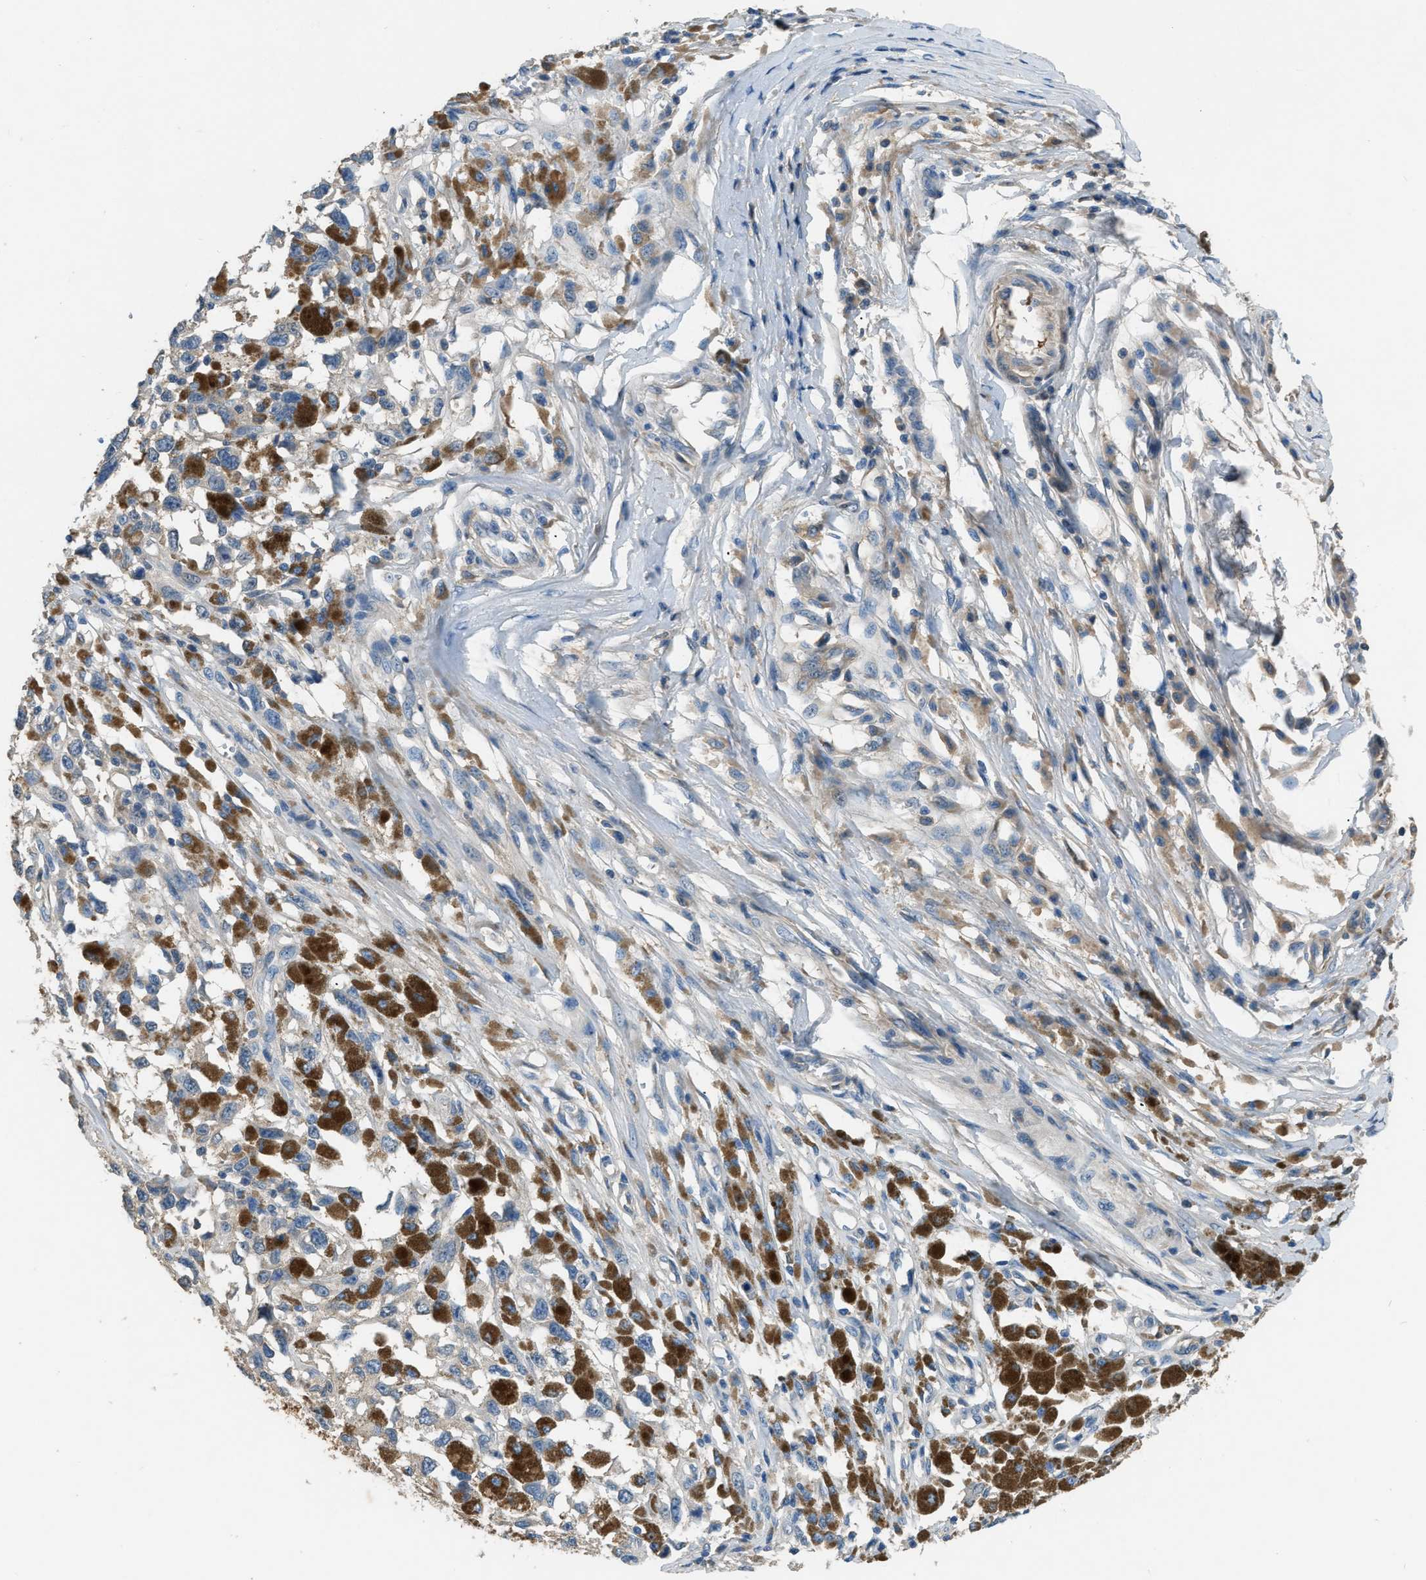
{"staining": {"intensity": "negative", "quantity": "none", "location": "none"}, "tissue": "melanoma", "cell_type": "Tumor cells", "image_type": "cancer", "snomed": [{"axis": "morphology", "description": "Malignant melanoma, Metastatic site"}, {"axis": "topography", "description": "Lymph node"}], "caption": "Protein analysis of malignant melanoma (metastatic site) reveals no significant positivity in tumor cells. (Stains: DAB IHC with hematoxylin counter stain, Microscopy: brightfield microscopy at high magnification).", "gene": "STC1", "patient": {"sex": "male", "age": 59}}